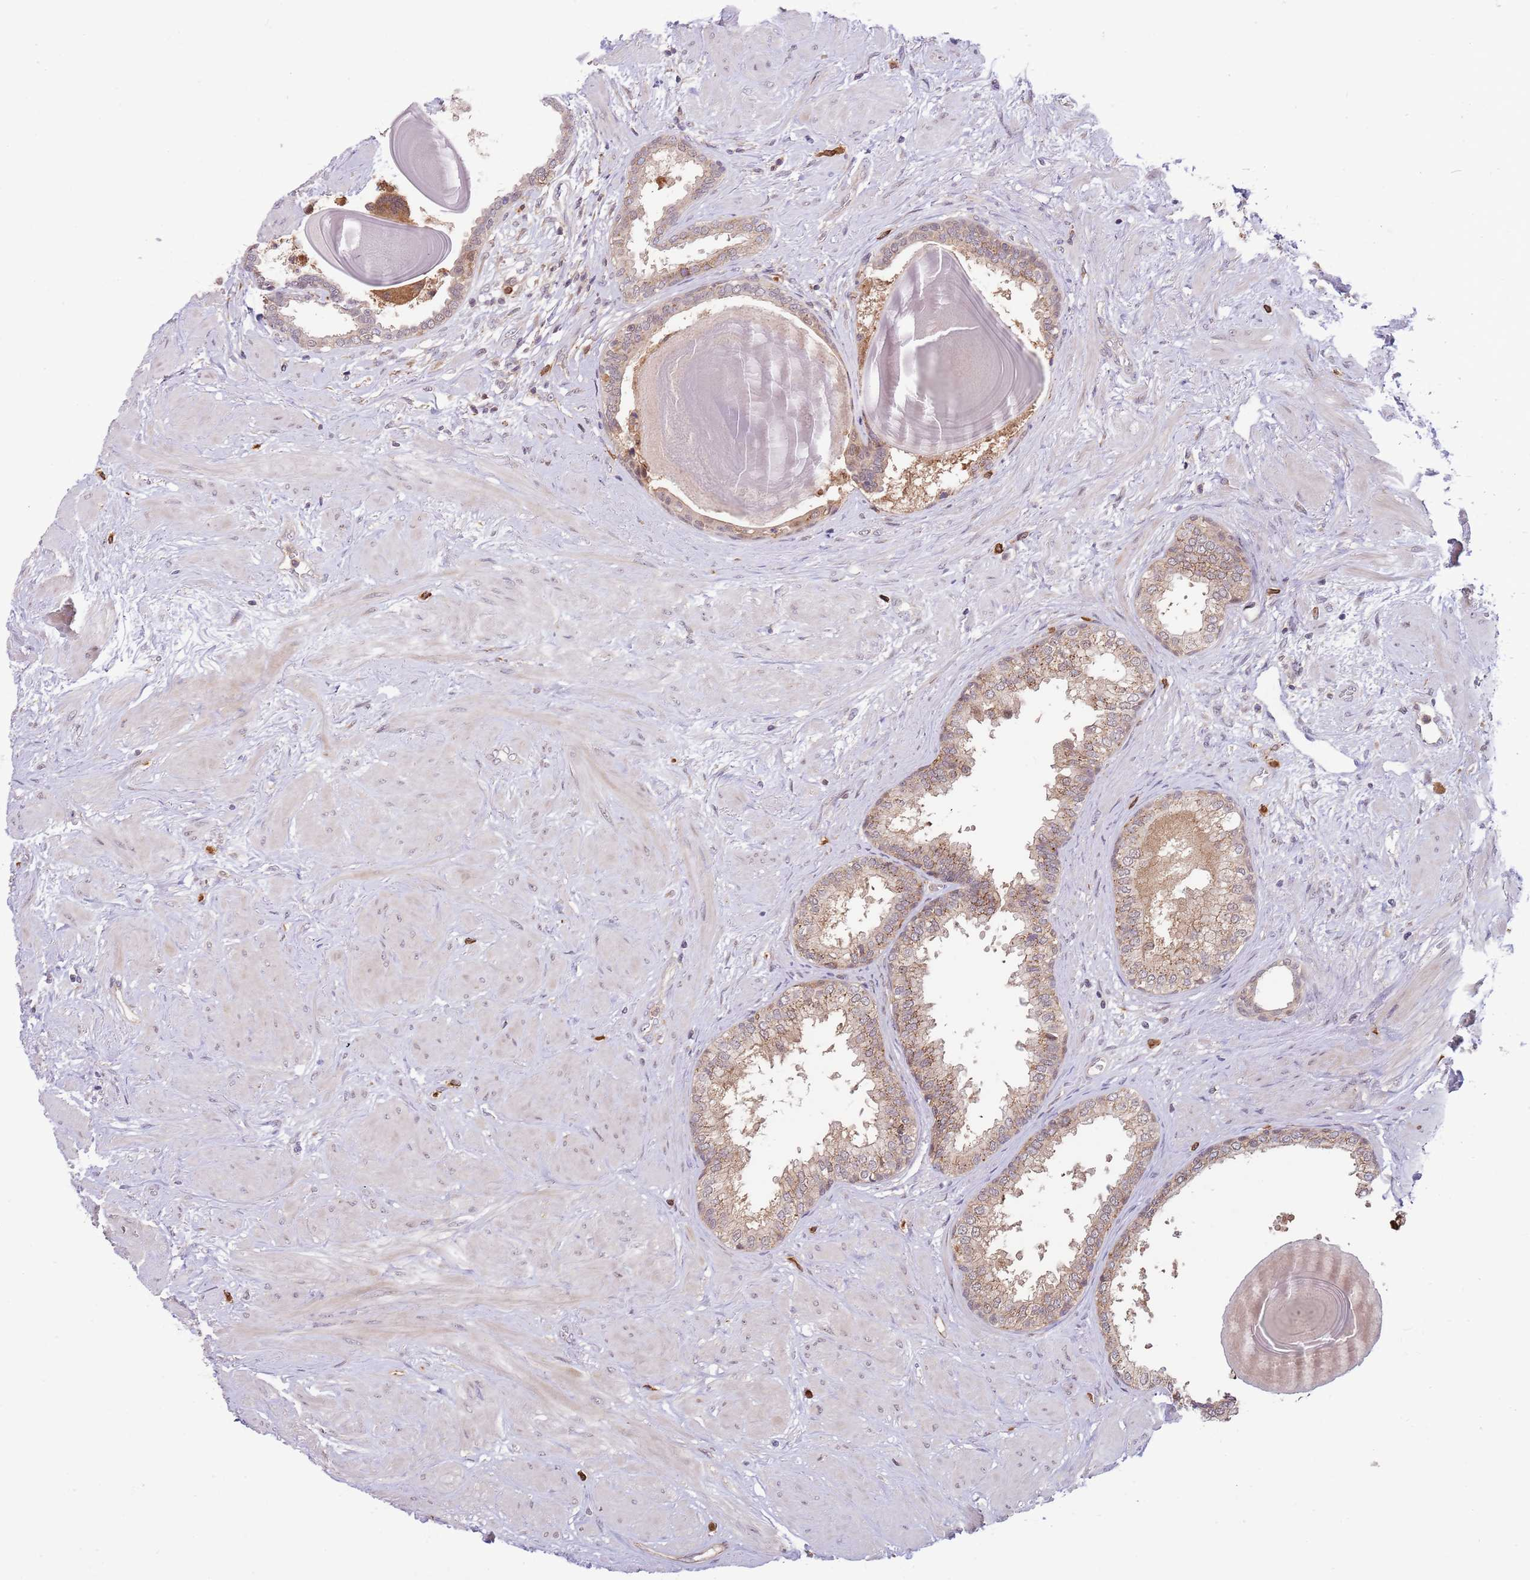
{"staining": {"intensity": "weak", "quantity": ">75%", "location": "cytoplasmic/membranous"}, "tissue": "prostate", "cell_type": "Glandular cells", "image_type": "normal", "snomed": [{"axis": "morphology", "description": "Normal tissue, NOS"}, {"axis": "topography", "description": "Prostate"}], "caption": "About >75% of glandular cells in unremarkable prostate exhibit weak cytoplasmic/membranous protein expression as visualized by brown immunohistochemical staining.", "gene": "CCNJL", "patient": {"sex": "male", "age": 48}}